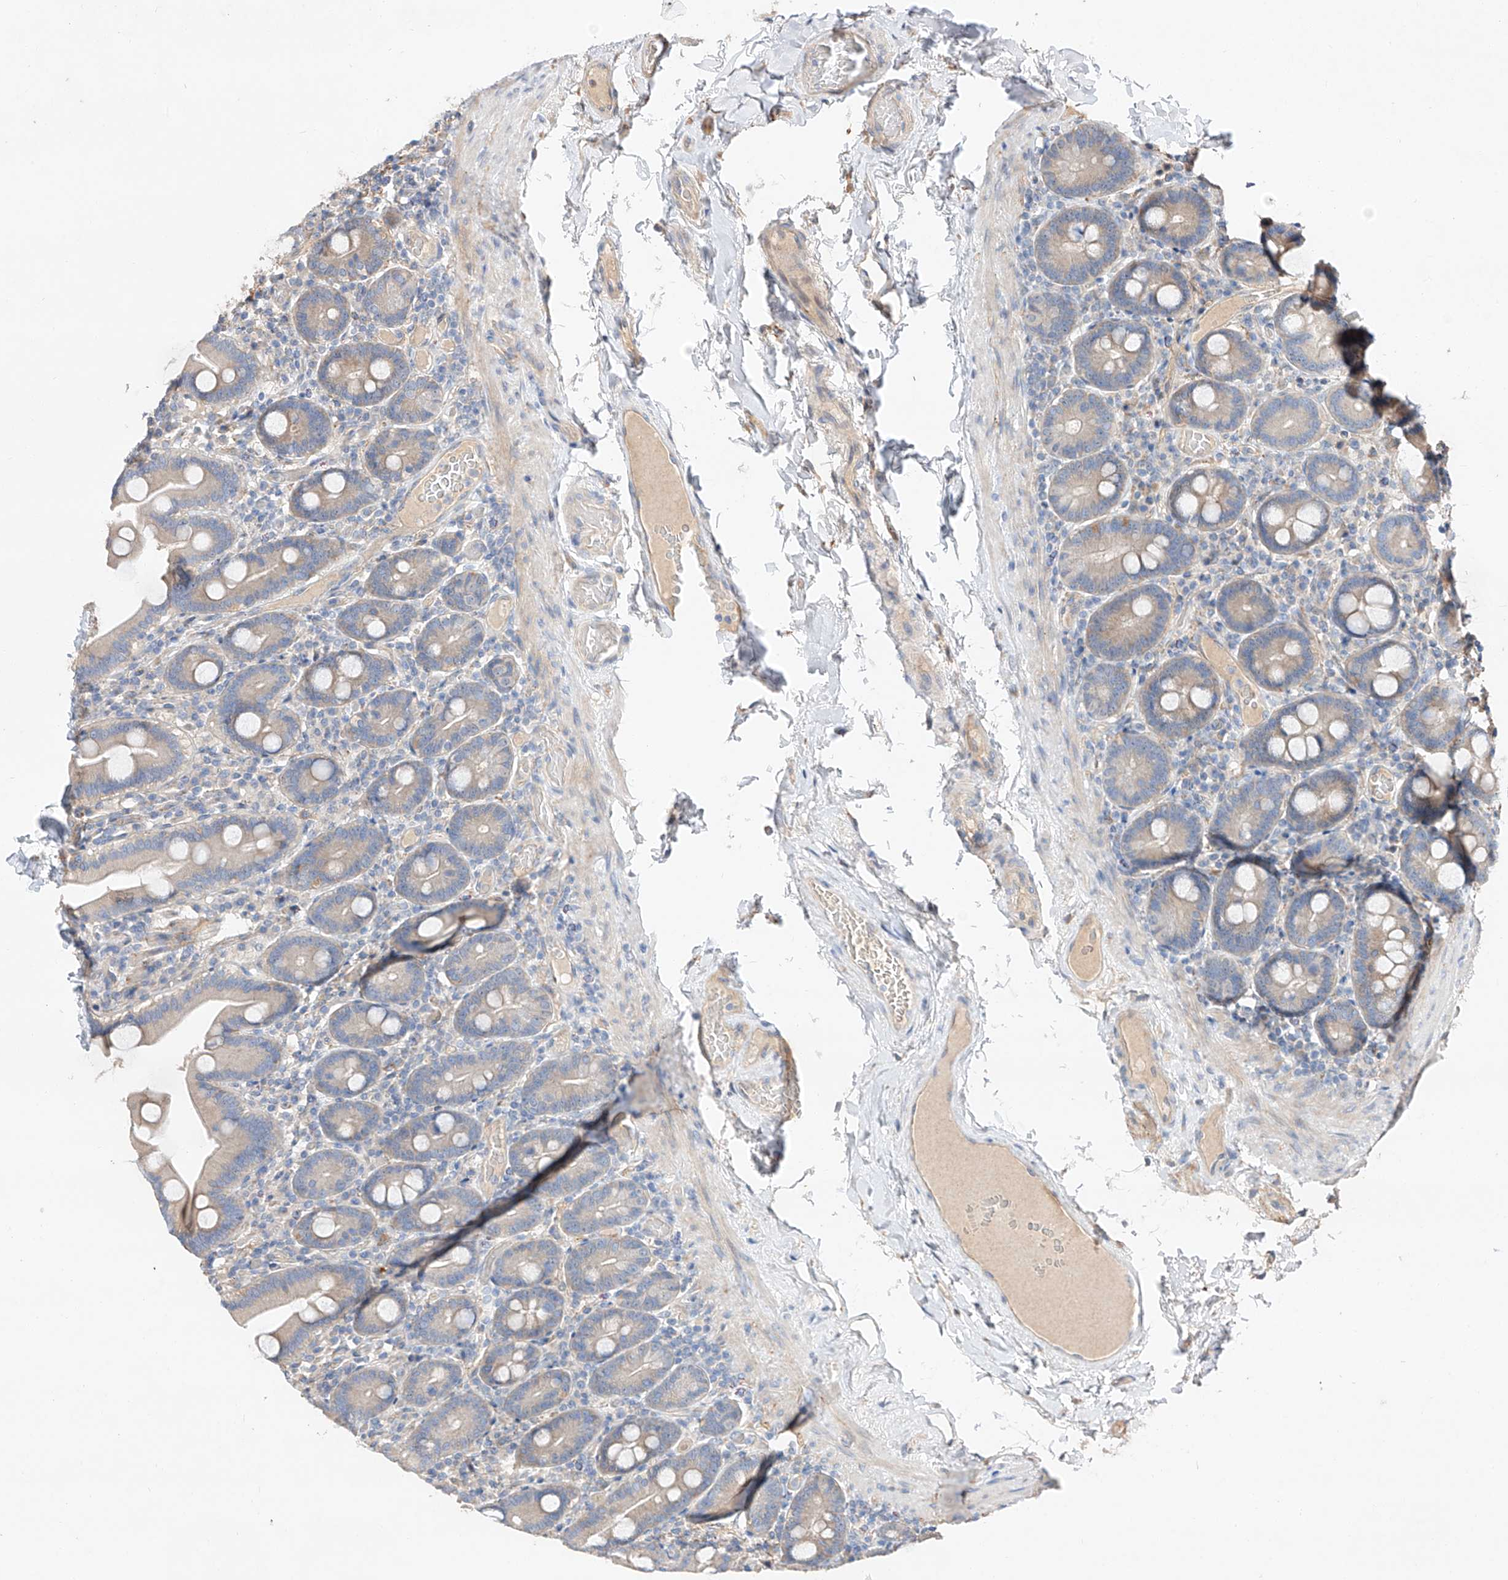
{"staining": {"intensity": "weak", "quantity": "<25%", "location": "cytoplasmic/membranous"}, "tissue": "duodenum", "cell_type": "Glandular cells", "image_type": "normal", "snomed": [{"axis": "morphology", "description": "Normal tissue, NOS"}, {"axis": "topography", "description": "Duodenum"}], "caption": "Glandular cells show no significant expression in benign duodenum. (Brightfield microscopy of DAB IHC at high magnification).", "gene": "DIRAS3", "patient": {"sex": "male", "age": 55}}